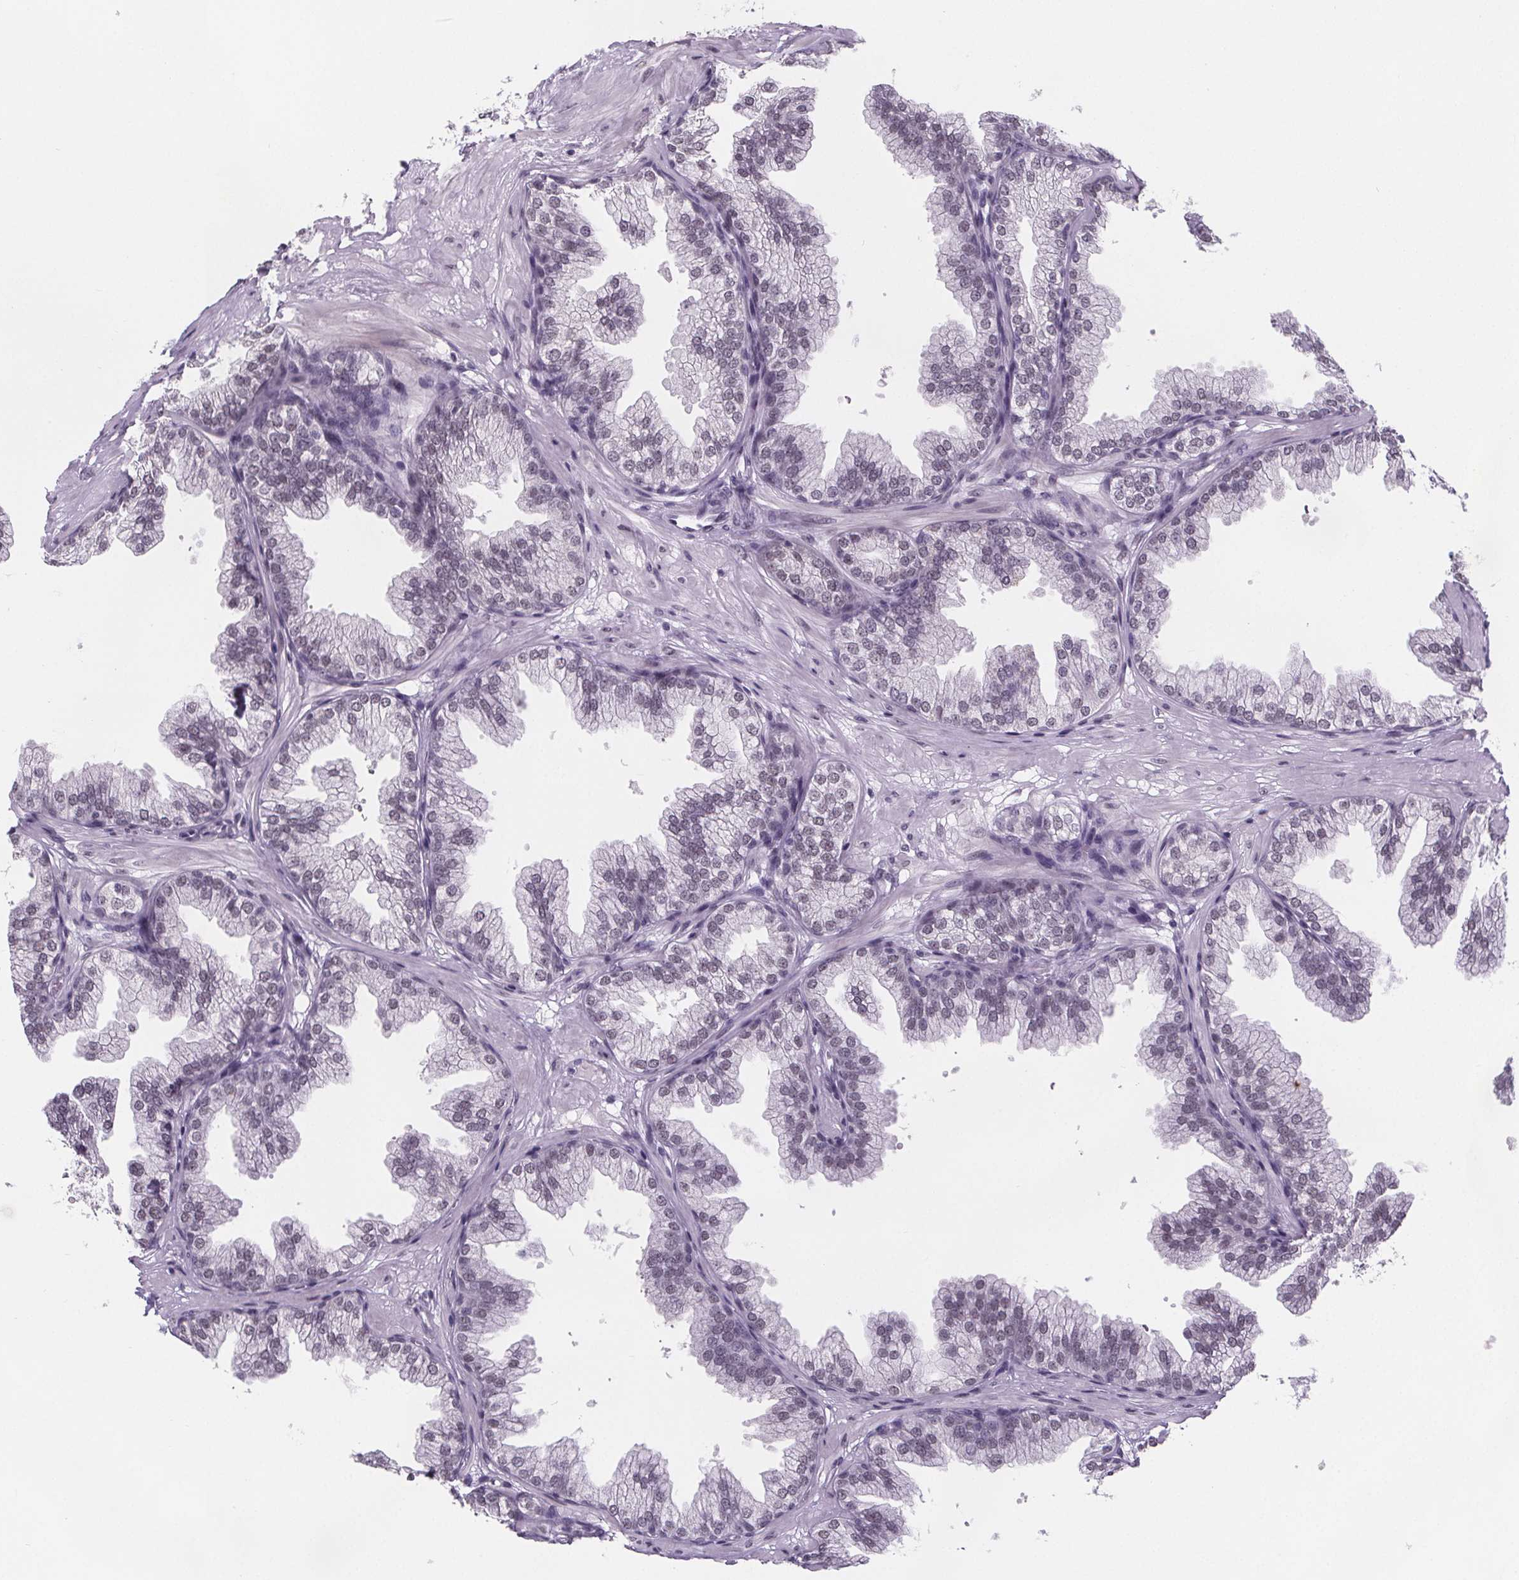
{"staining": {"intensity": "weak", "quantity": "<25%", "location": "nuclear"}, "tissue": "prostate", "cell_type": "Glandular cells", "image_type": "normal", "snomed": [{"axis": "morphology", "description": "Normal tissue, NOS"}, {"axis": "topography", "description": "Prostate"}], "caption": "Immunohistochemical staining of unremarkable prostate reveals no significant expression in glandular cells.", "gene": "ZNF572", "patient": {"sex": "male", "age": 37}}